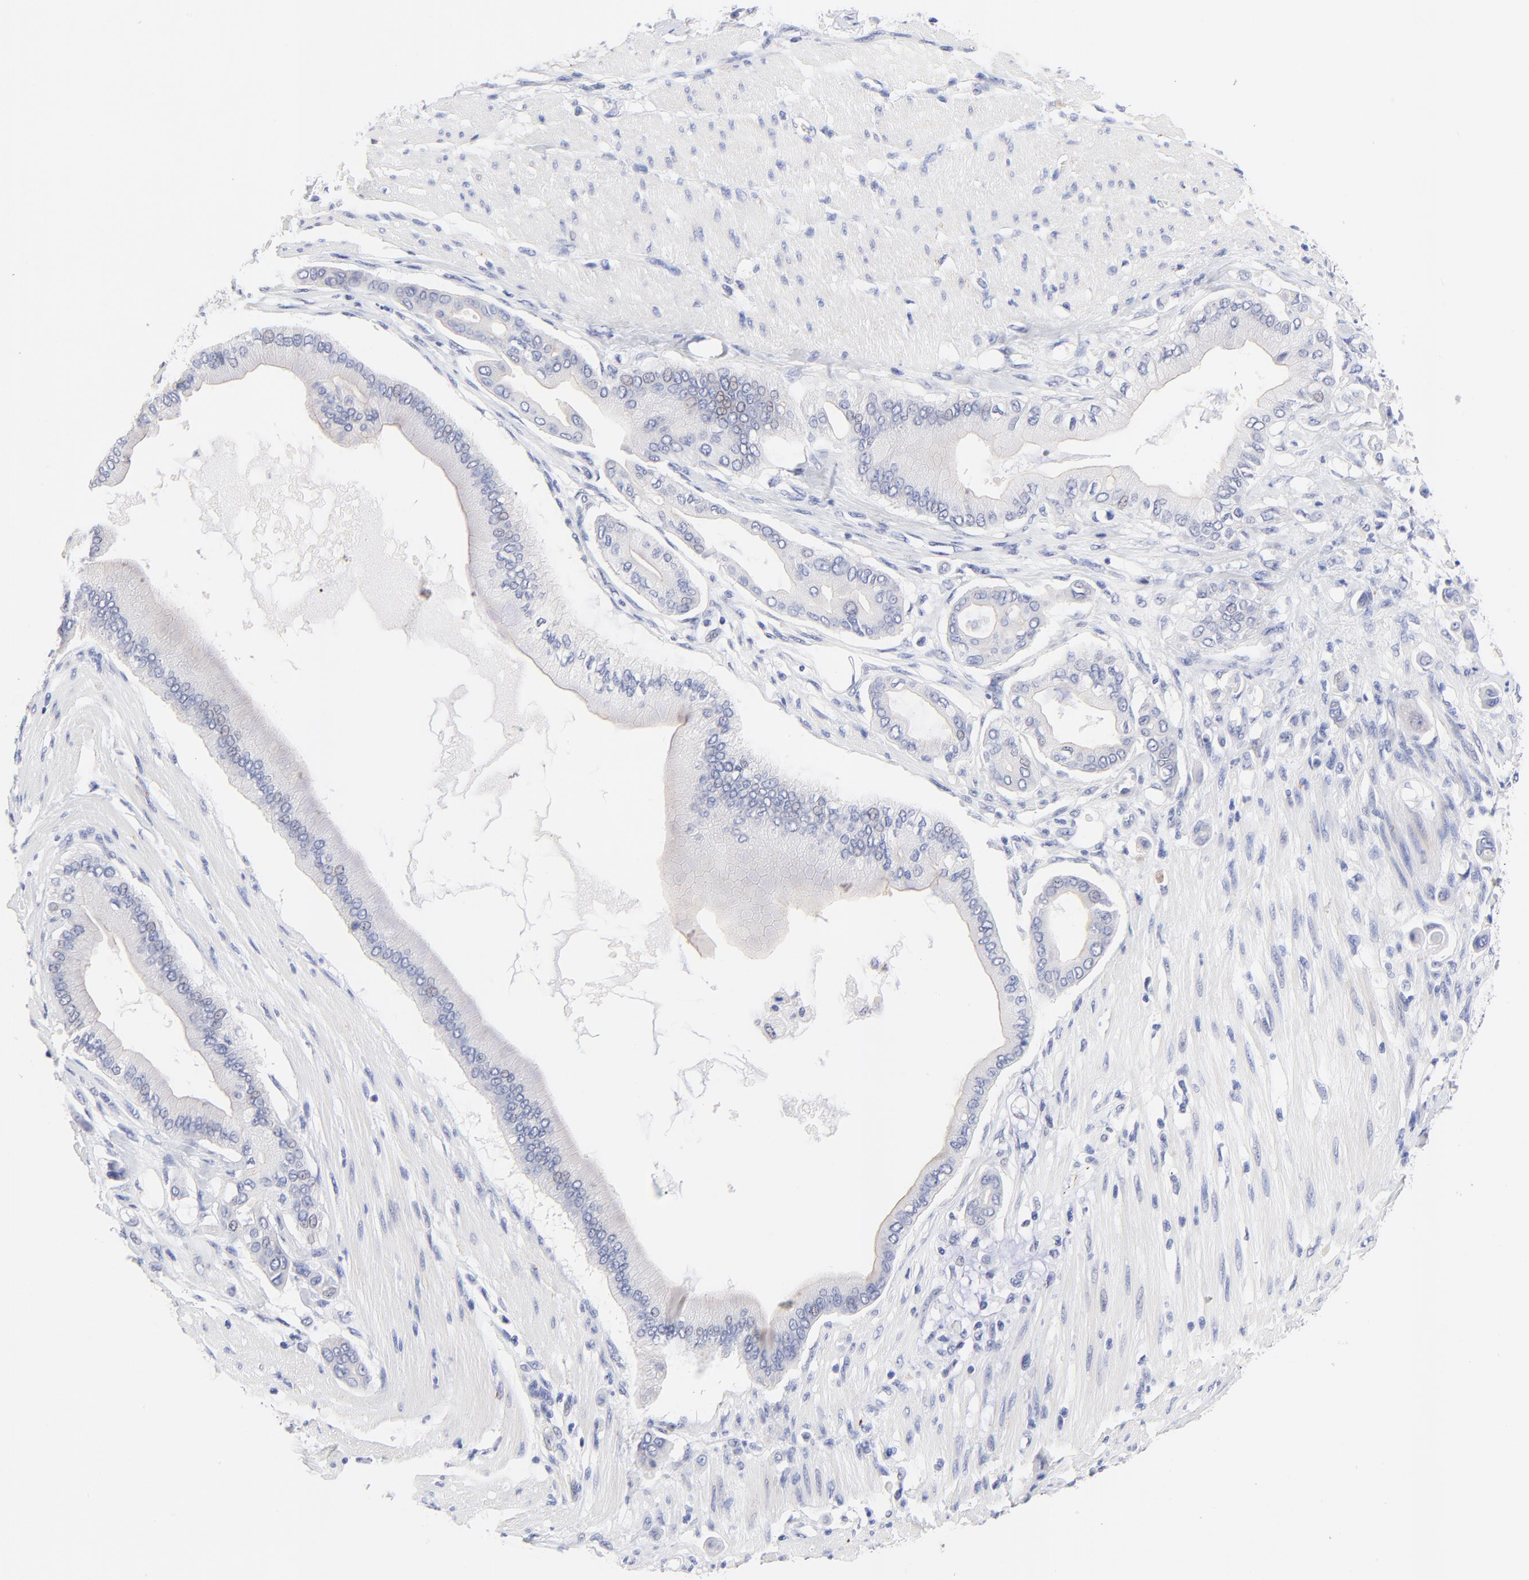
{"staining": {"intensity": "negative", "quantity": "none", "location": "none"}, "tissue": "pancreatic cancer", "cell_type": "Tumor cells", "image_type": "cancer", "snomed": [{"axis": "morphology", "description": "Adenocarcinoma, NOS"}, {"axis": "morphology", "description": "Adenocarcinoma, metastatic, NOS"}, {"axis": "topography", "description": "Lymph node"}, {"axis": "topography", "description": "Pancreas"}, {"axis": "topography", "description": "Duodenum"}], "caption": "A high-resolution image shows immunohistochemistry (IHC) staining of metastatic adenocarcinoma (pancreatic), which displays no significant staining in tumor cells.", "gene": "FAM117B", "patient": {"sex": "female", "age": 64}}